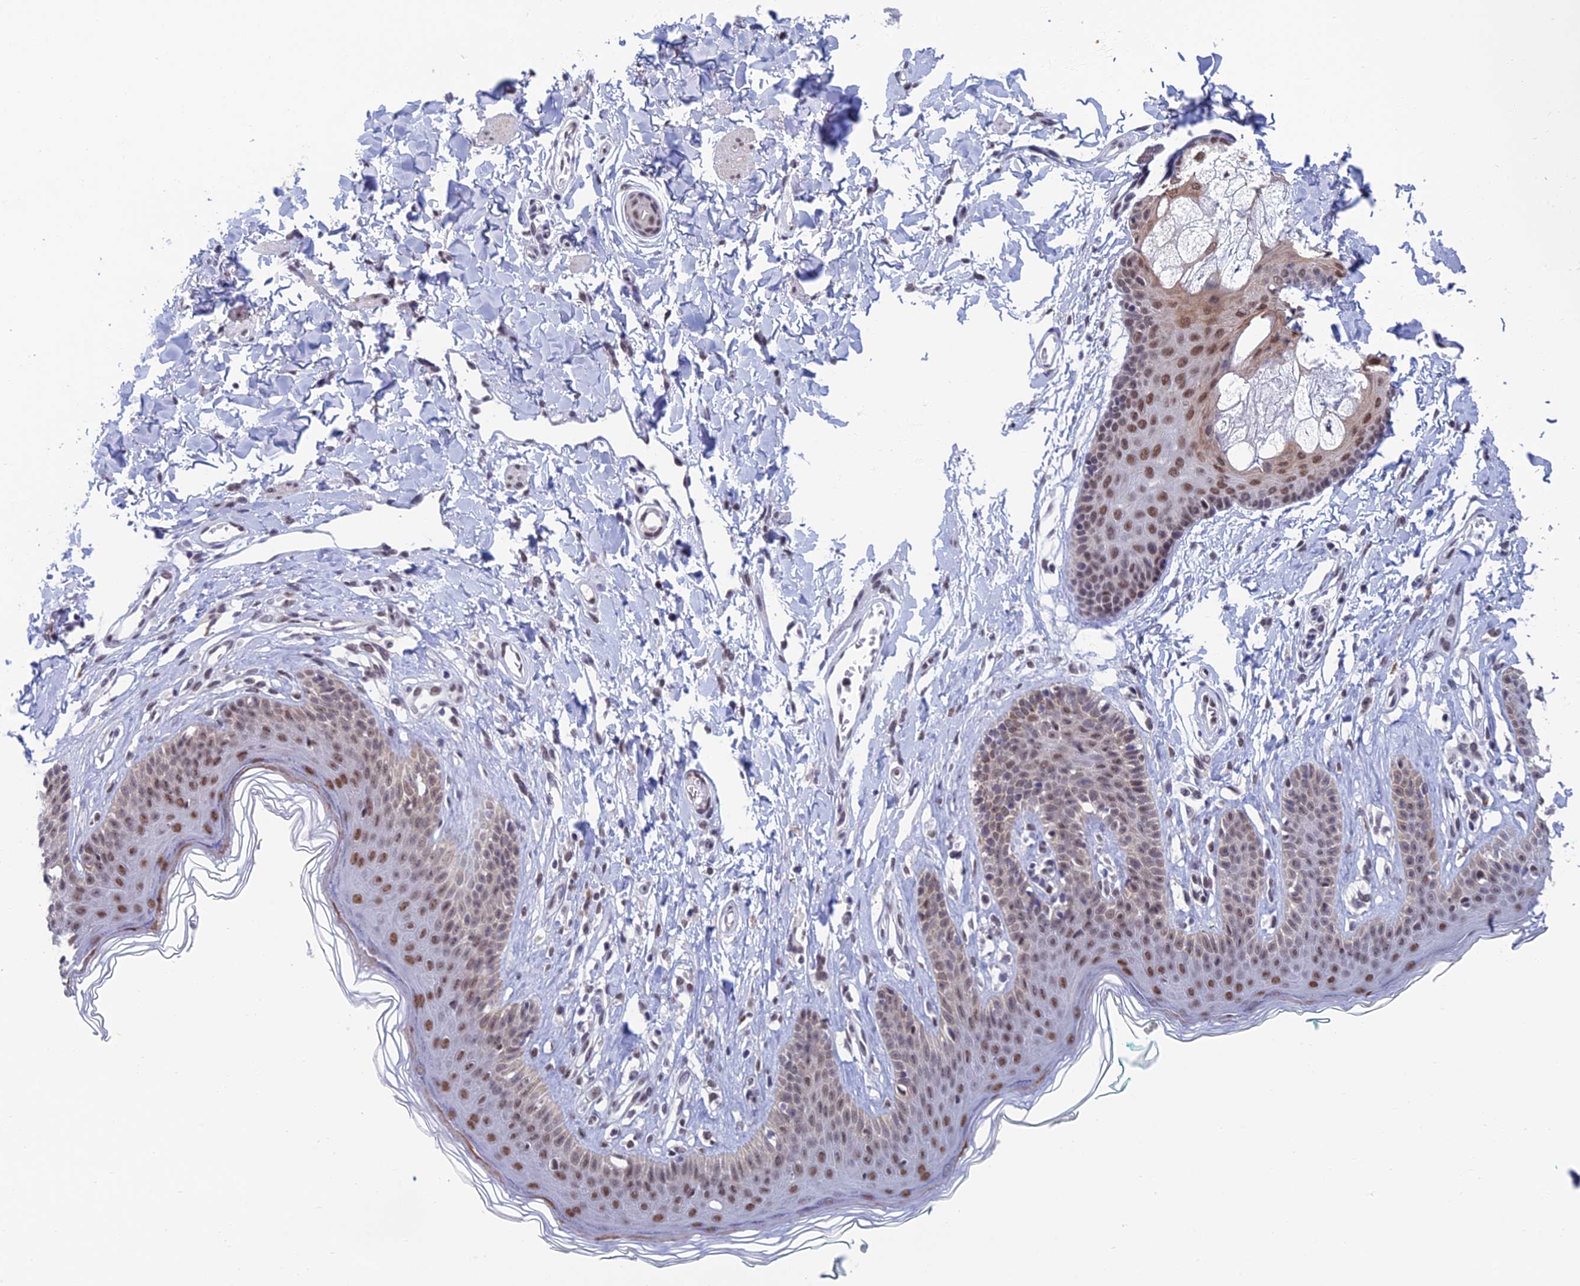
{"staining": {"intensity": "moderate", "quantity": "<25%", "location": "nuclear"}, "tissue": "skin", "cell_type": "Epidermal cells", "image_type": "normal", "snomed": [{"axis": "morphology", "description": "Normal tissue, NOS"}, {"axis": "morphology", "description": "Squamous cell carcinoma, NOS"}, {"axis": "topography", "description": "Vulva"}], "caption": "Immunohistochemistry of benign skin demonstrates low levels of moderate nuclear positivity in about <25% of epidermal cells.", "gene": "NABP2", "patient": {"sex": "female", "age": 85}}